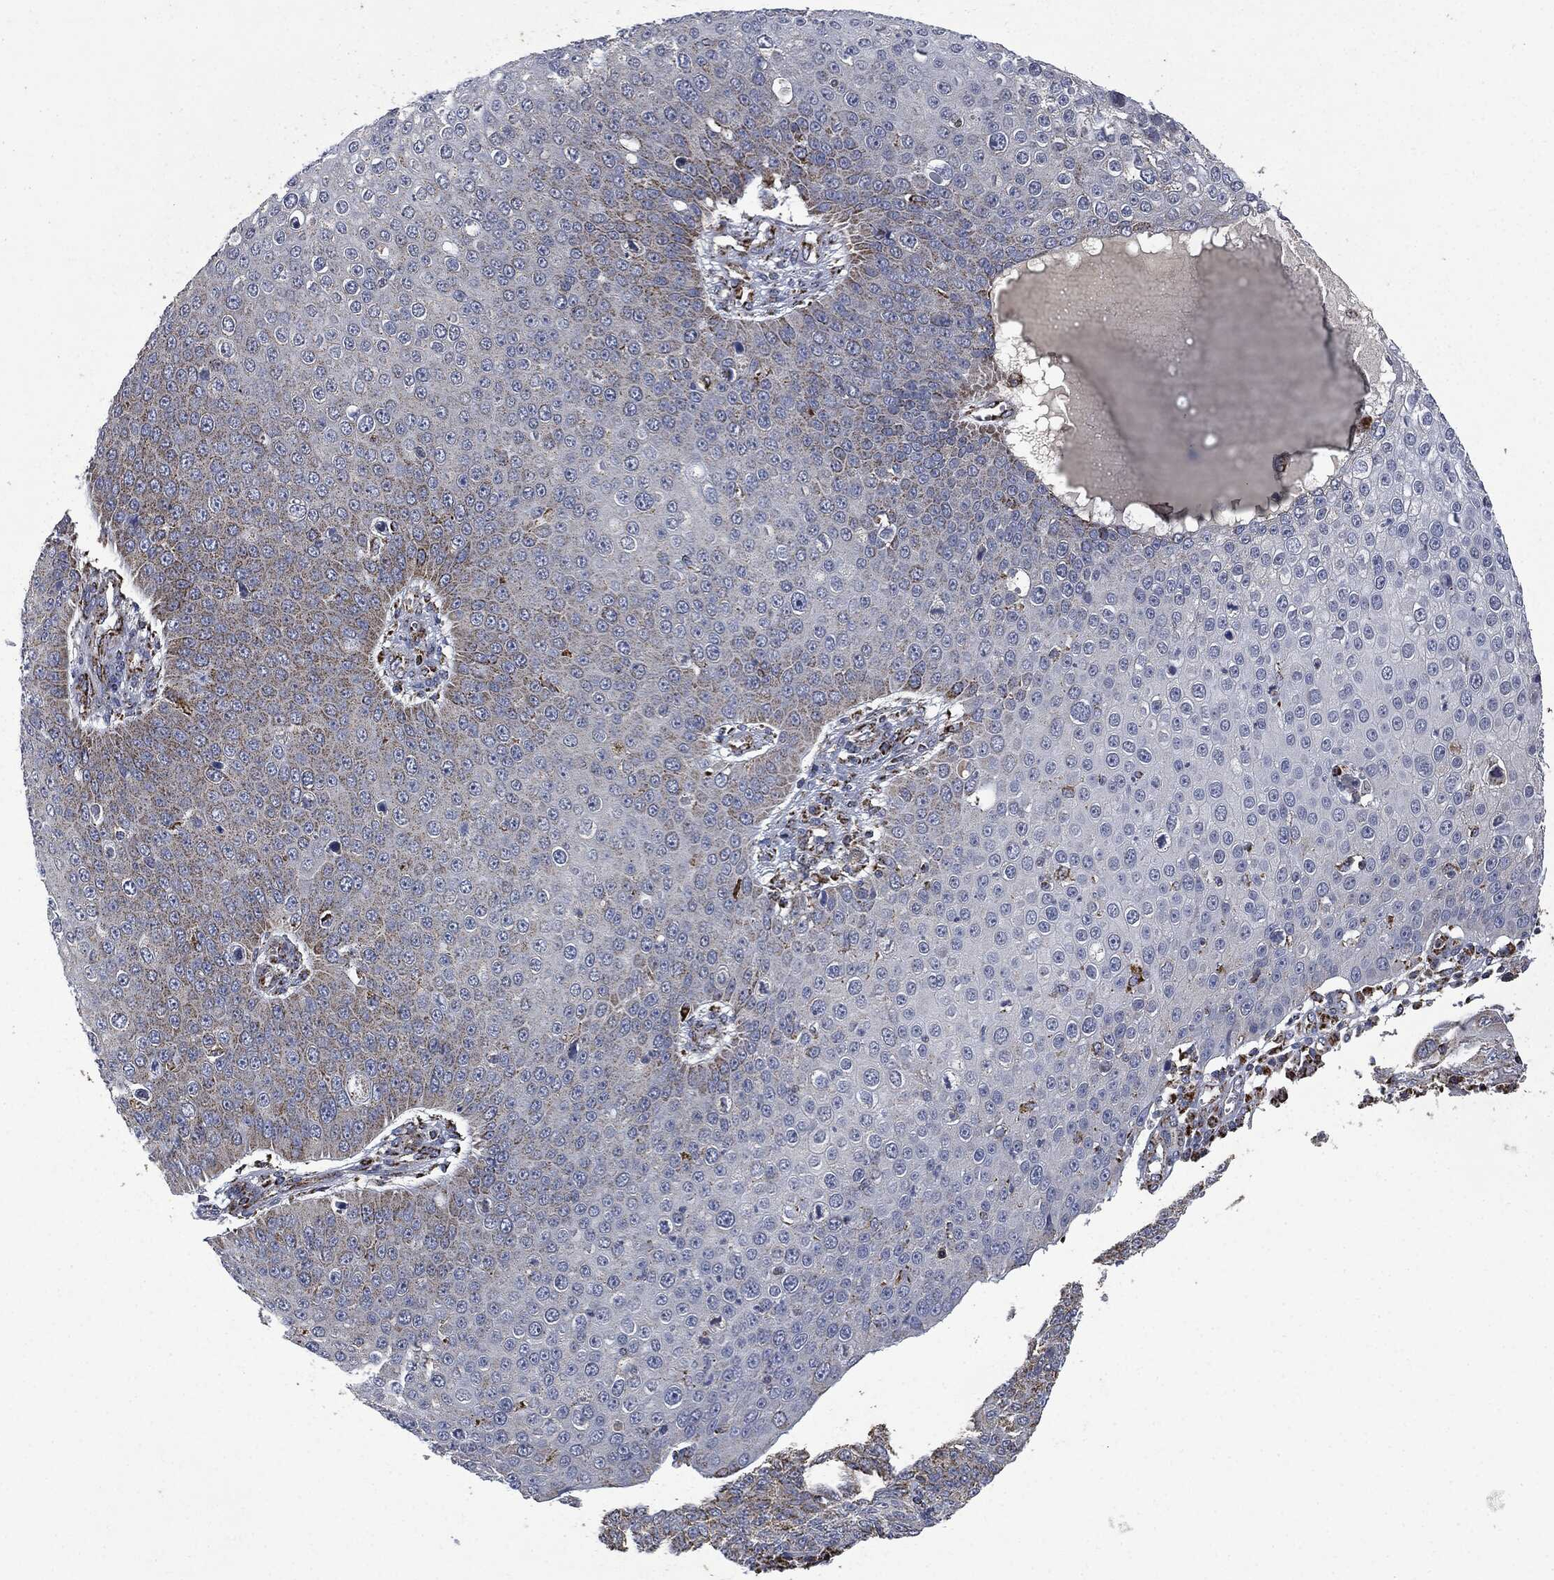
{"staining": {"intensity": "weak", "quantity": "25%-75%", "location": "cytoplasmic/membranous"}, "tissue": "skin cancer", "cell_type": "Tumor cells", "image_type": "cancer", "snomed": [{"axis": "morphology", "description": "Squamous cell carcinoma, NOS"}, {"axis": "topography", "description": "Skin"}], "caption": "Skin cancer (squamous cell carcinoma) stained with a brown dye reveals weak cytoplasmic/membranous positive staining in about 25%-75% of tumor cells.", "gene": "RYK", "patient": {"sex": "male", "age": 71}}